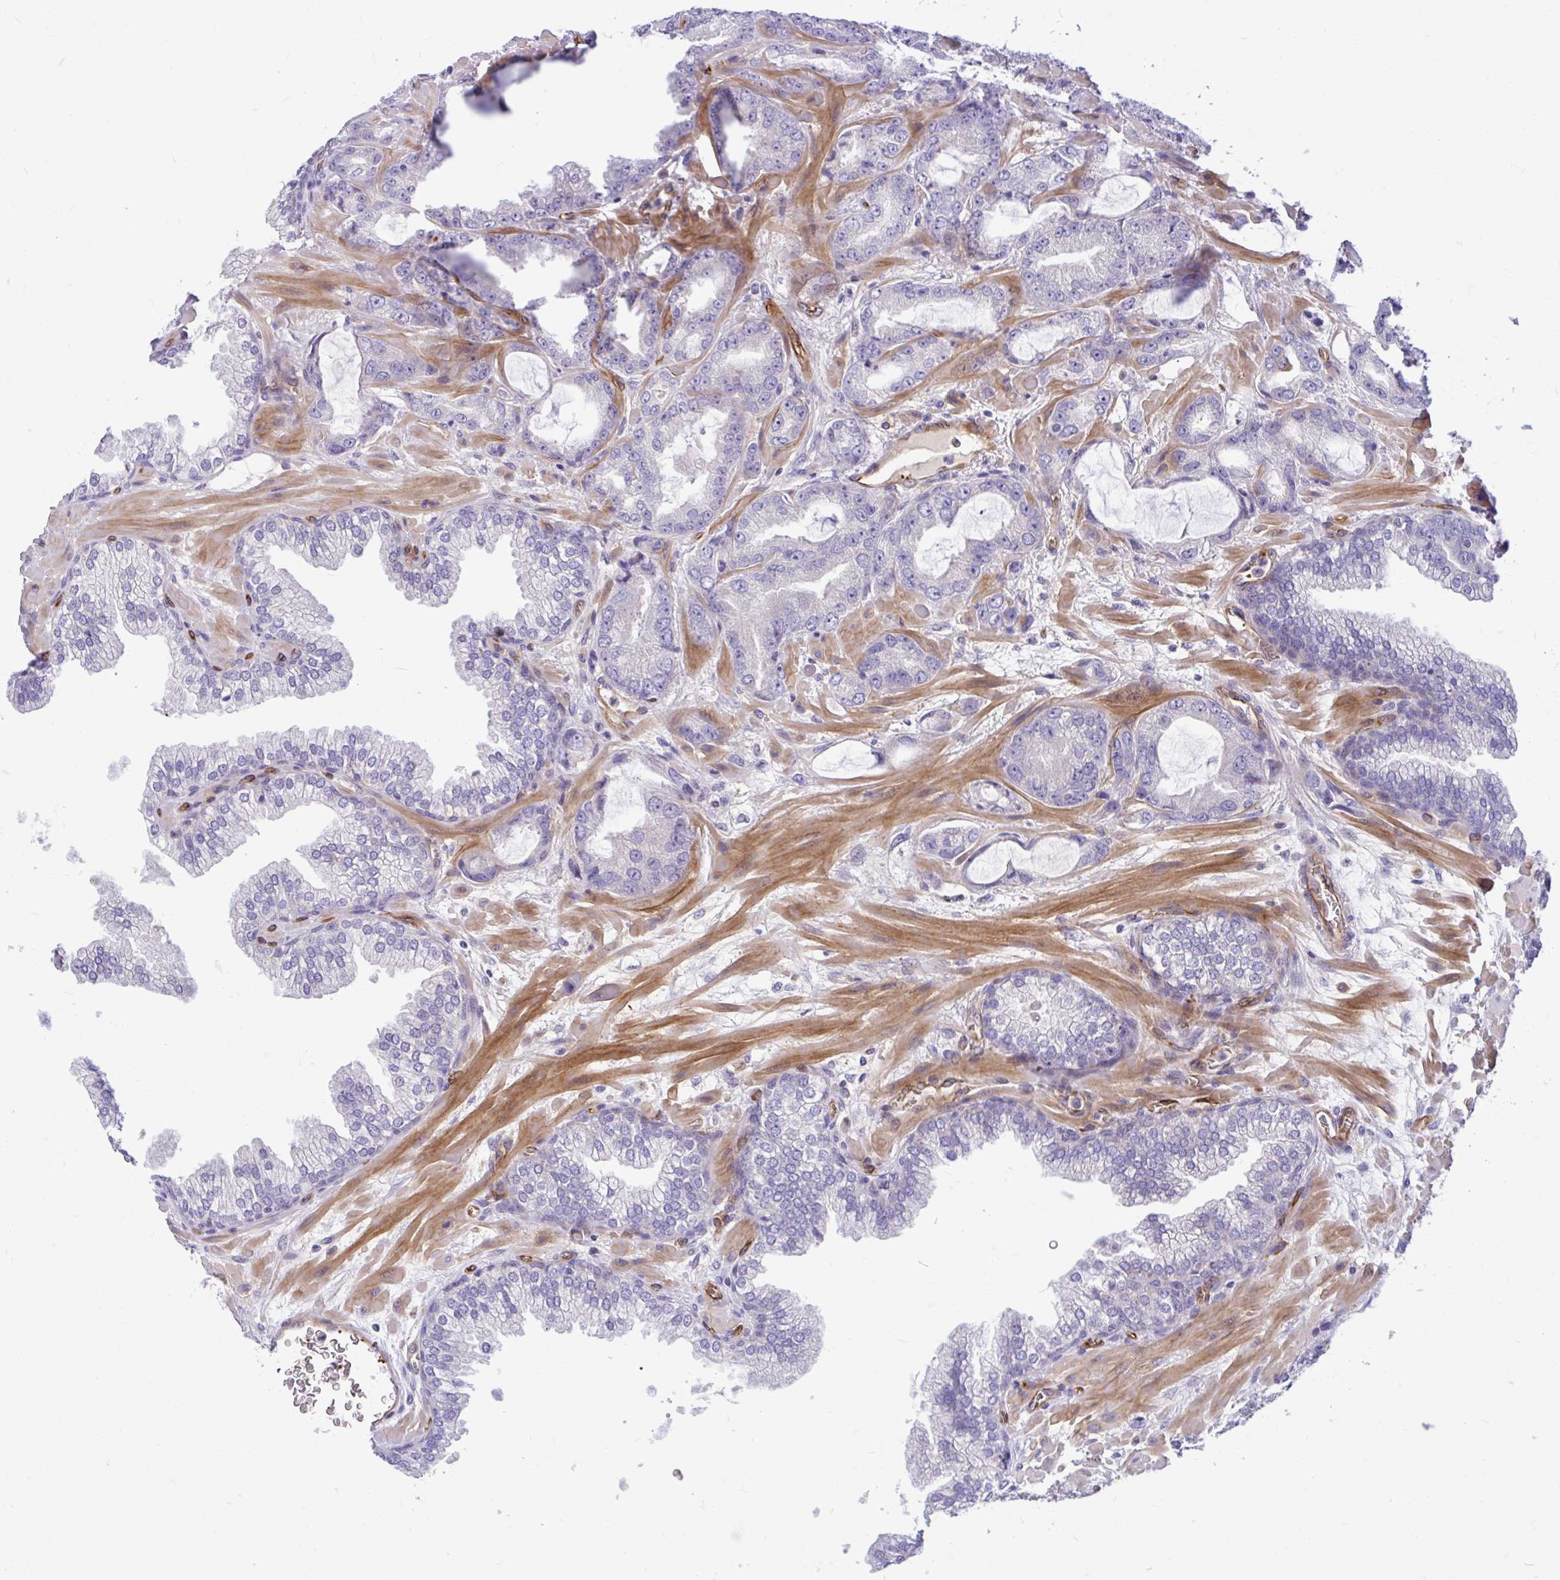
{"staining": {"intensity": "negative", "quantity": "none", "location": "none"}, "tissue": "prostate cancer", "cell_type": "Tumor cells", "image_type": "cancer", "snomed": [{"axis": "morphology", "description": "Adenocarcinoma, High grade"}, {"axis": "topography", "description": "Prostate"}], "caption": "Tumor cells are negative for brown protein staining in prostate high-grade adenocarcinoma. The staining was performed using DAB to visualize the protein expression in brown, while the nuclei were stained in blue with hematoxylin (Magnification: 20x).", "gene": "ESPNL", "patient": {"sex": "male", "age": 68}}